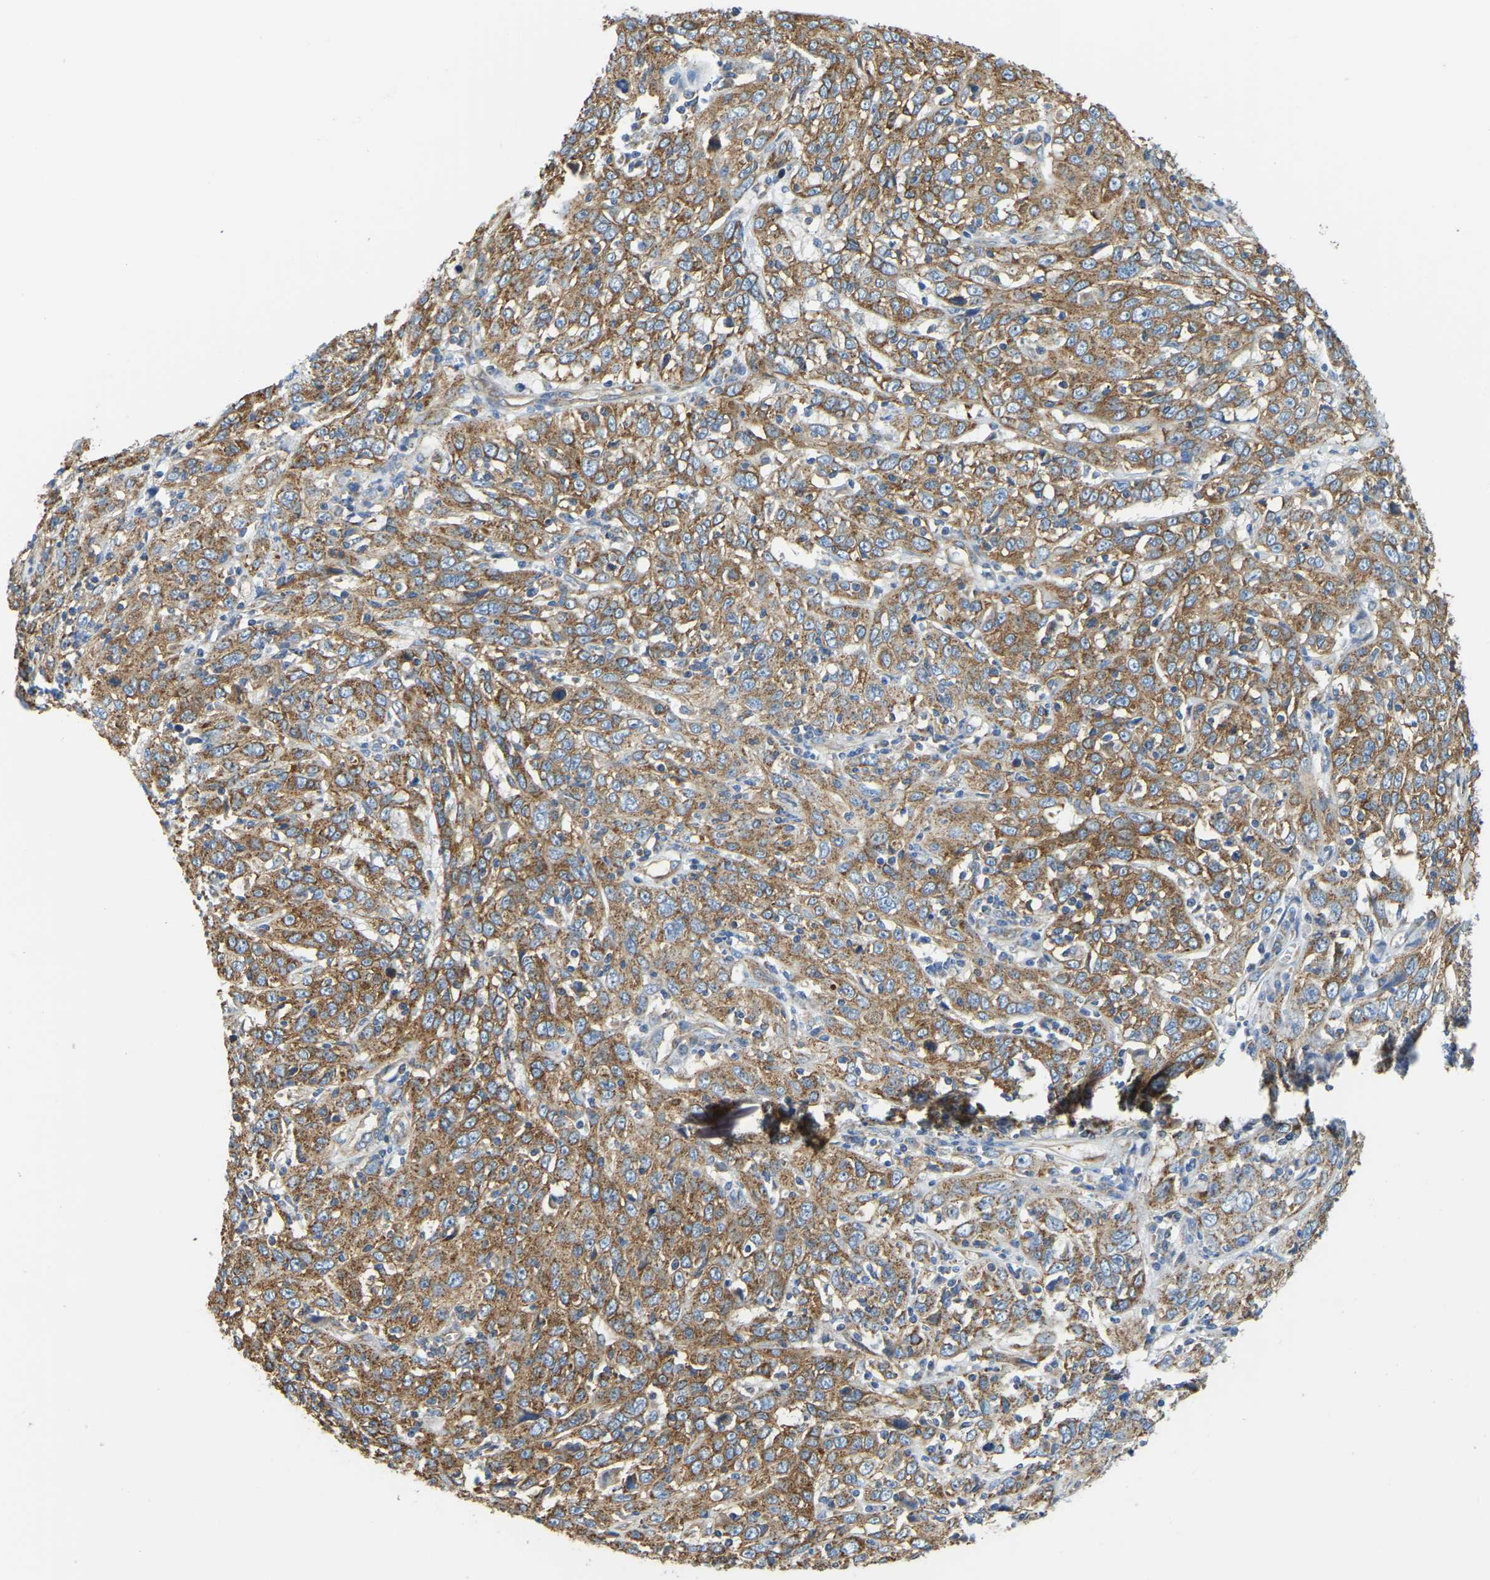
{"staining": {"intensity": "moderate", "quantity": ">75%", "location": "cytoplasmic/membranous"}, "tissue": "cervical cancer", "cell_type": "Tumor cells", "image_type": "cancer", "snomed": [{"axis": "morphology", "description": "Squamous cell carcinoma, NOS"}, {"axis": "topography", "description": "Cervix"}], "caption": "Cervical squamous cell carcinoma stained for a protein shows moderate cytoplasmic/membranous positivity in tumor cells.", "gene": "AHNAK", "patient": {"sex": "female", "age": 46}}